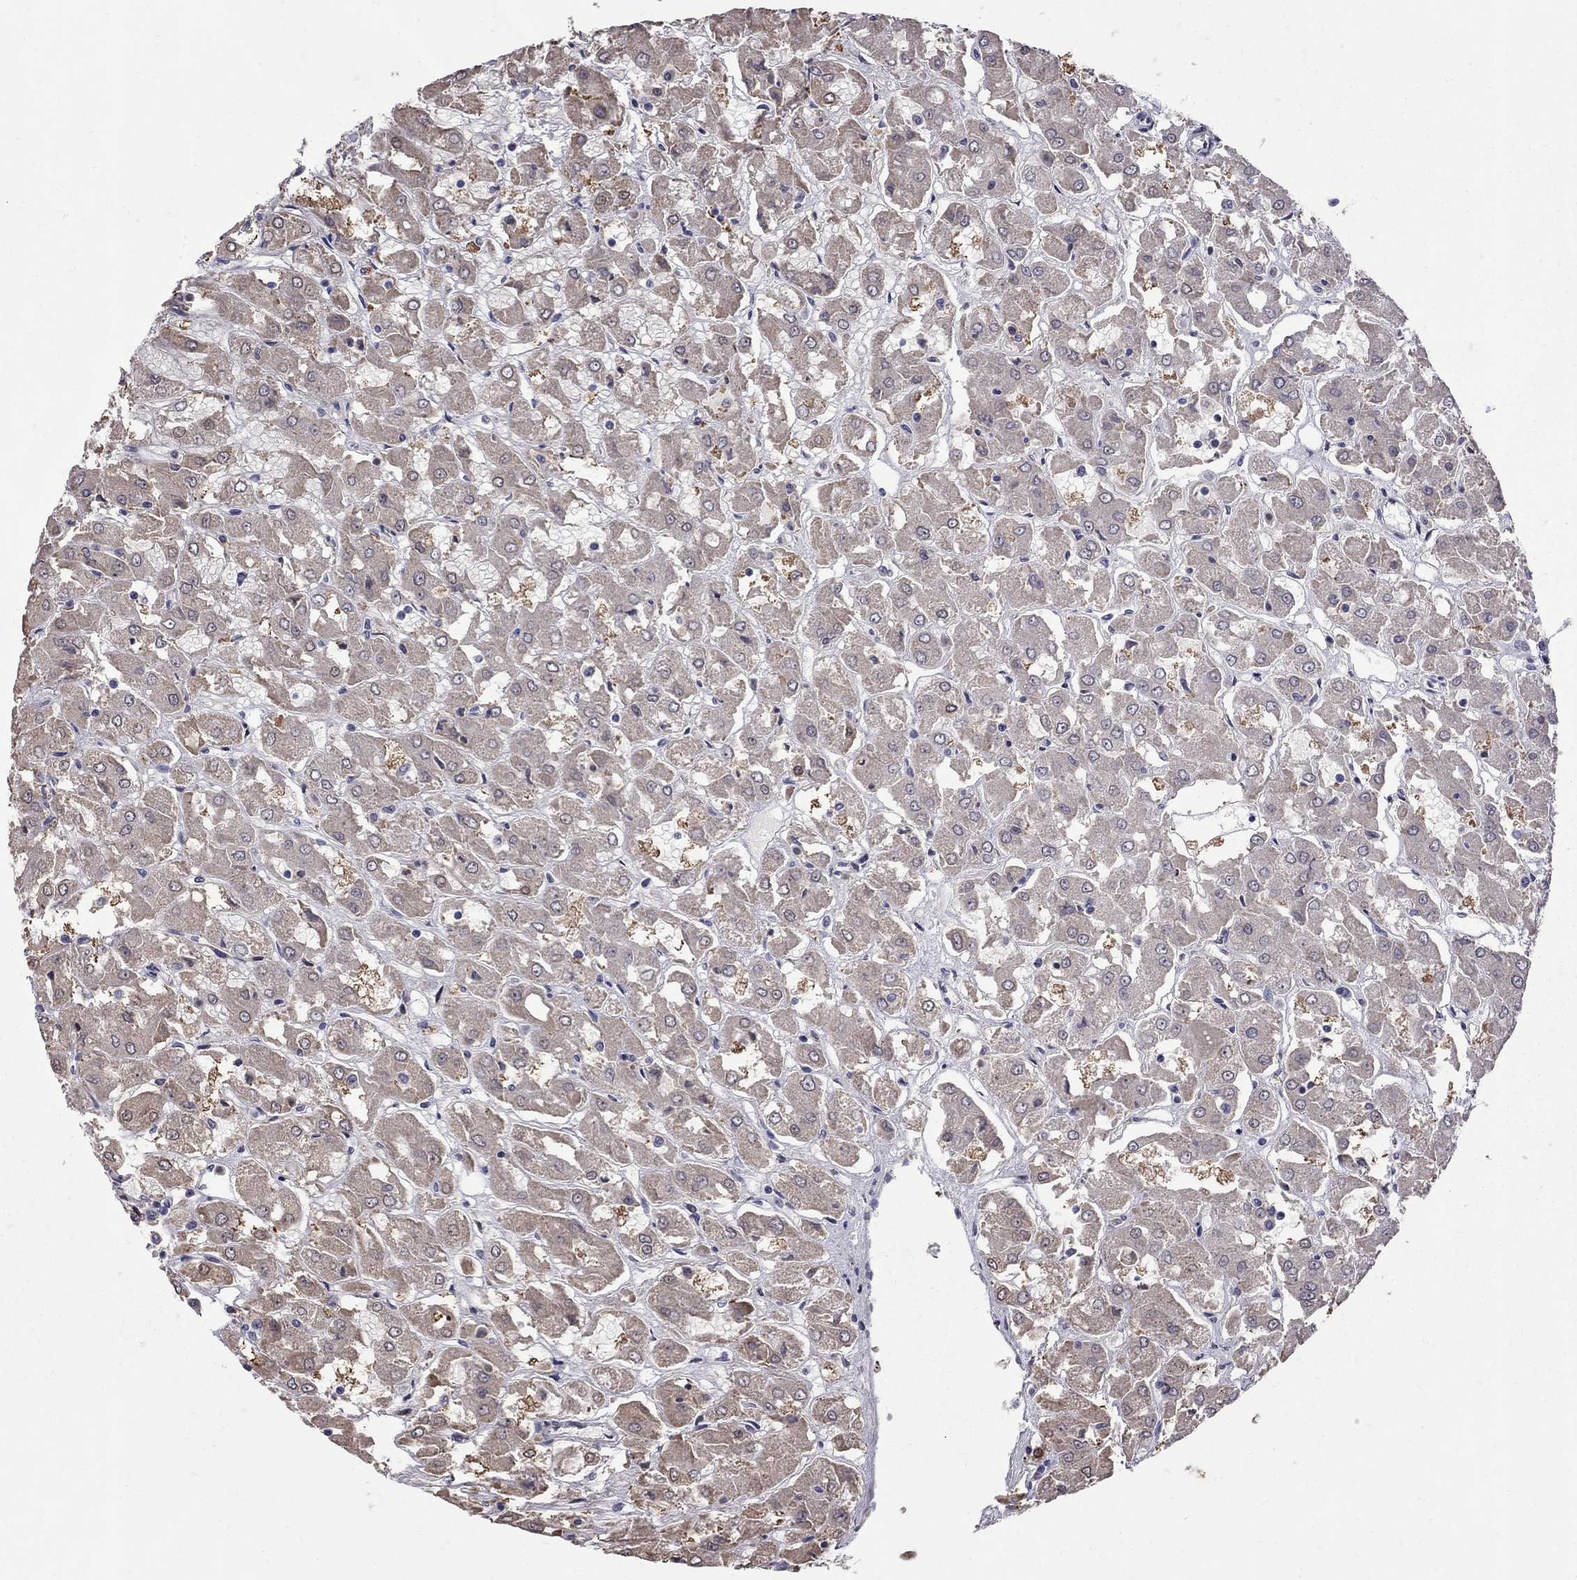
{"staining": {"intensity": "weak", "quantity": "25%-75%", "location": "cytoplasmic/membranous"}, "tissue": "renal cancer", "cell_type": "Tumor cells", "image_type": "cancer", "snomed": [{"axis": "morphology", "description": "Adenocarcinoma, NOS"}, {"axis": "topography", "description": "Kidney"}], "caption": "A high-resolution micrograph shows immunohistochemistry staining of renal cancer (adenocarcinoma), which shows weak cytoplasmic/membranous positivity in approximately 25%-75% of tumor cells. The protein of interest is stained brown, and the nuclei are stained in blue (DAB (3,3'-diaminobenzidine) IHC with brightfield microscopy, high magnification).", "gene": "NRARP", "patient": {"sex": "male", "age": 72}}